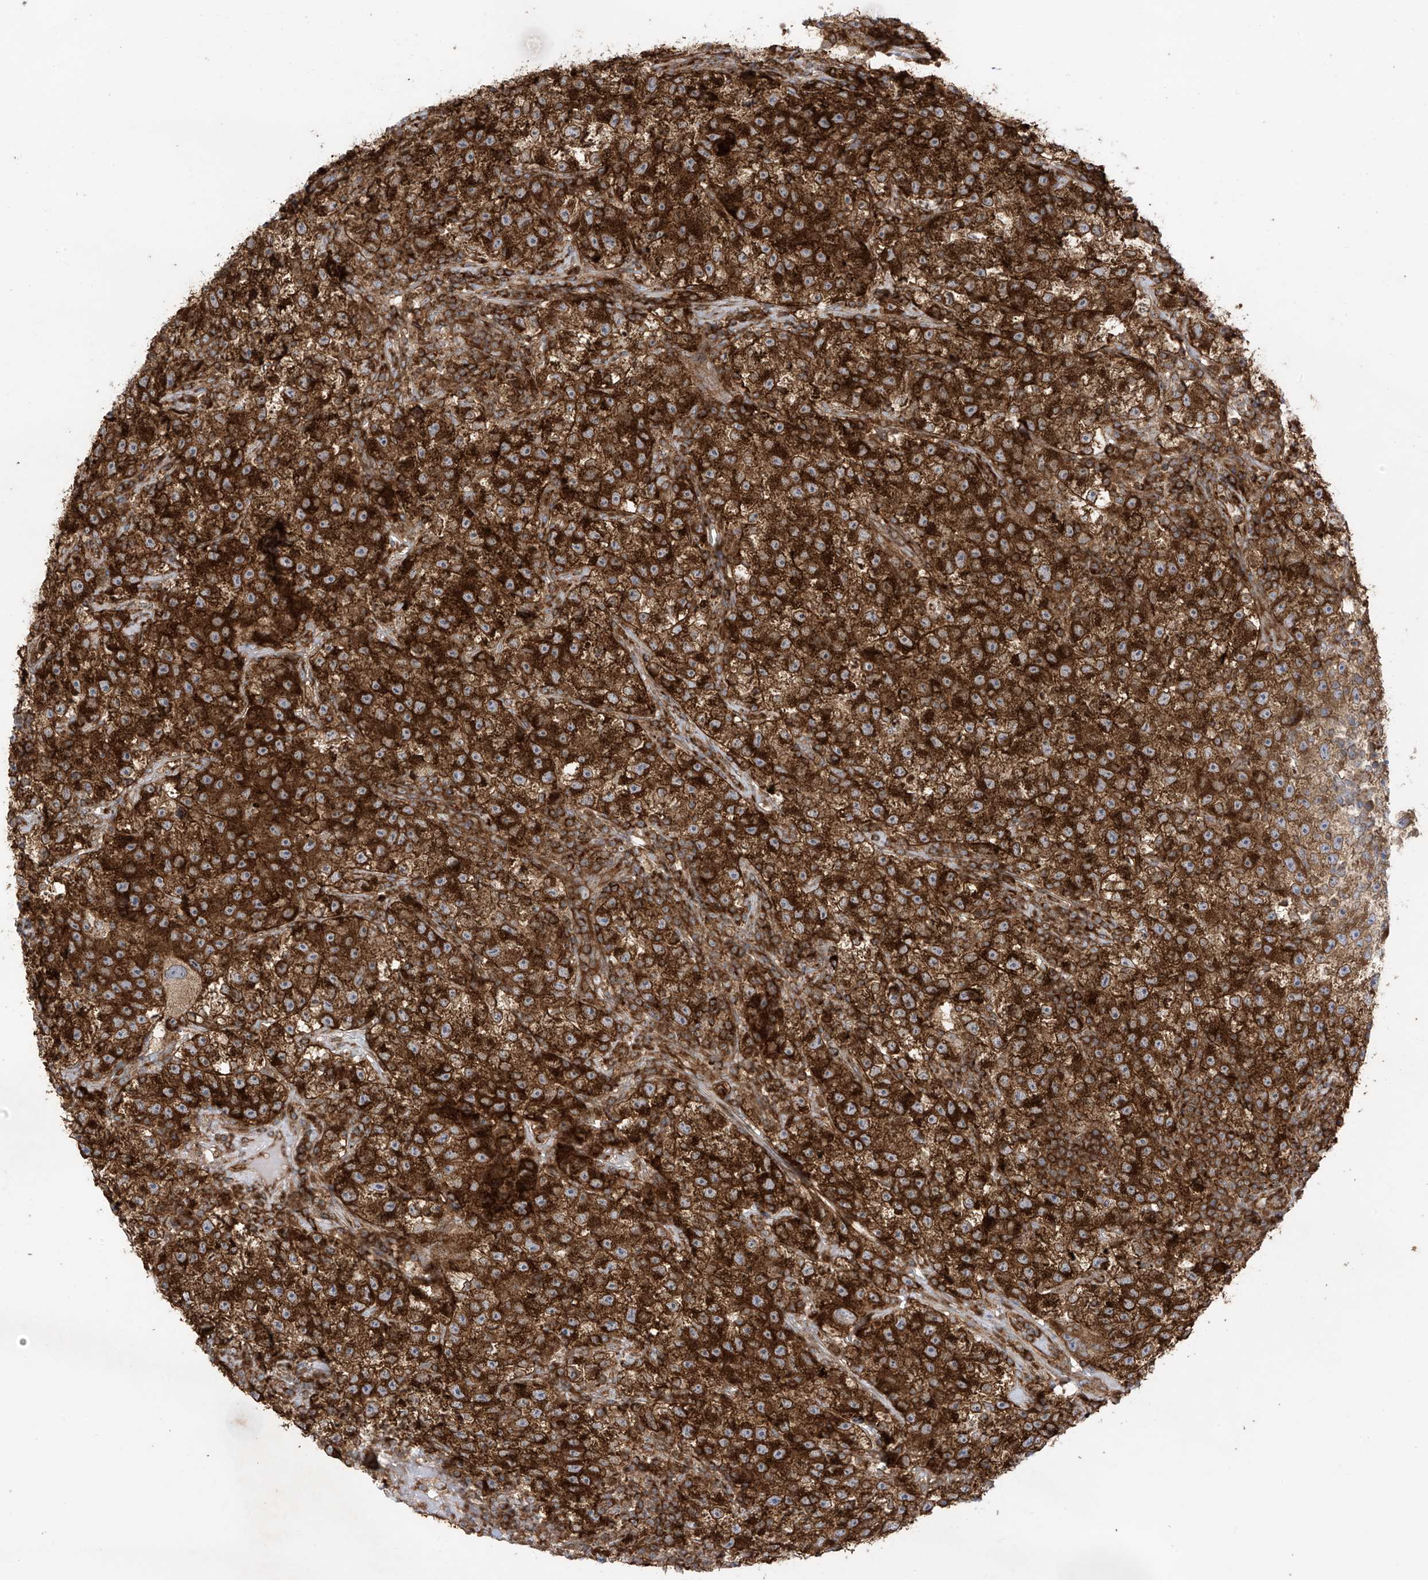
{"staining": {"intensity": "strong", "quantity": ">75%", "location": "cytoplasmic/membranous"}, "tissue": "testis cancer", "cell_type": "Tumor cells", "image_type": "cancer", "snomed": [{"axis": "morphology", "description": "Seminoma, NOS"}, {"axis": "topography", "description": "Testis"}], "caption": "Immunohistochemical staining of testis cancer demonstrates high levels of strong cytoplasmic/membranous positivity in about >75% of tumor cells. The staining was performed using DAB, with brown indicating positive protein expression. Nuclei are stained blue with hematoxylin.", "gene": "REPS1", "patient": {"sex": "male", "age": 22}}